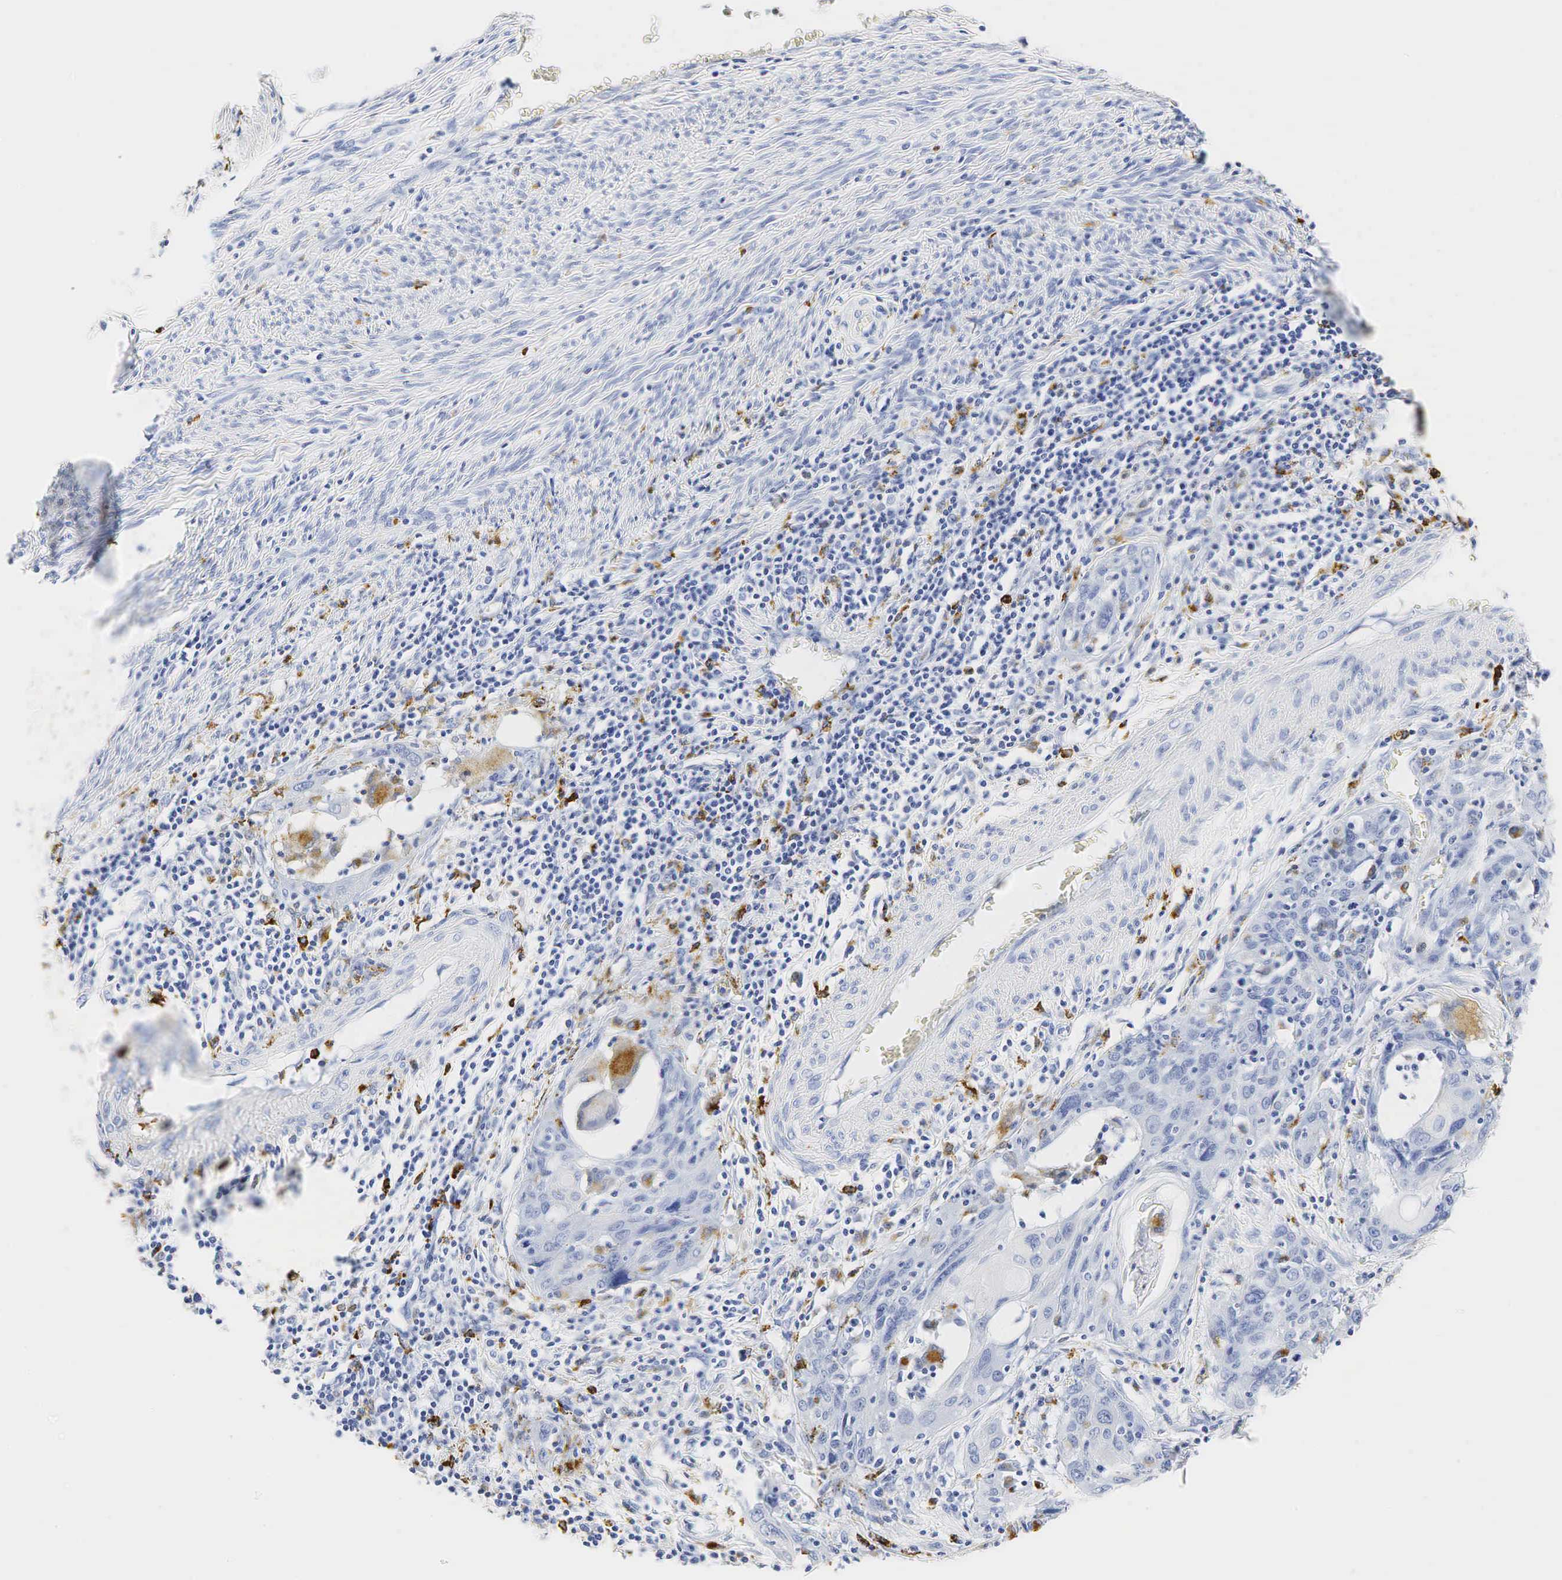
{"staining": {"intensity": "negative", "quantity": "none", "location": "none"}, "tissue": "cervical cancer", "cell_type": "Tumor cells", "image_type": "cancer", "snomed": [{"axis": "morphology", "description": "Squamous cell carcinoma, NOS"}, {"axis": "topography", "description": "Cervix"}], "caption": "Protein analysis of cervical squamous cell carcinoma exhibits no significant positivity in tumor cells.", "gene": "LYZ", "patient": {"sex": "female", "age": 54}}